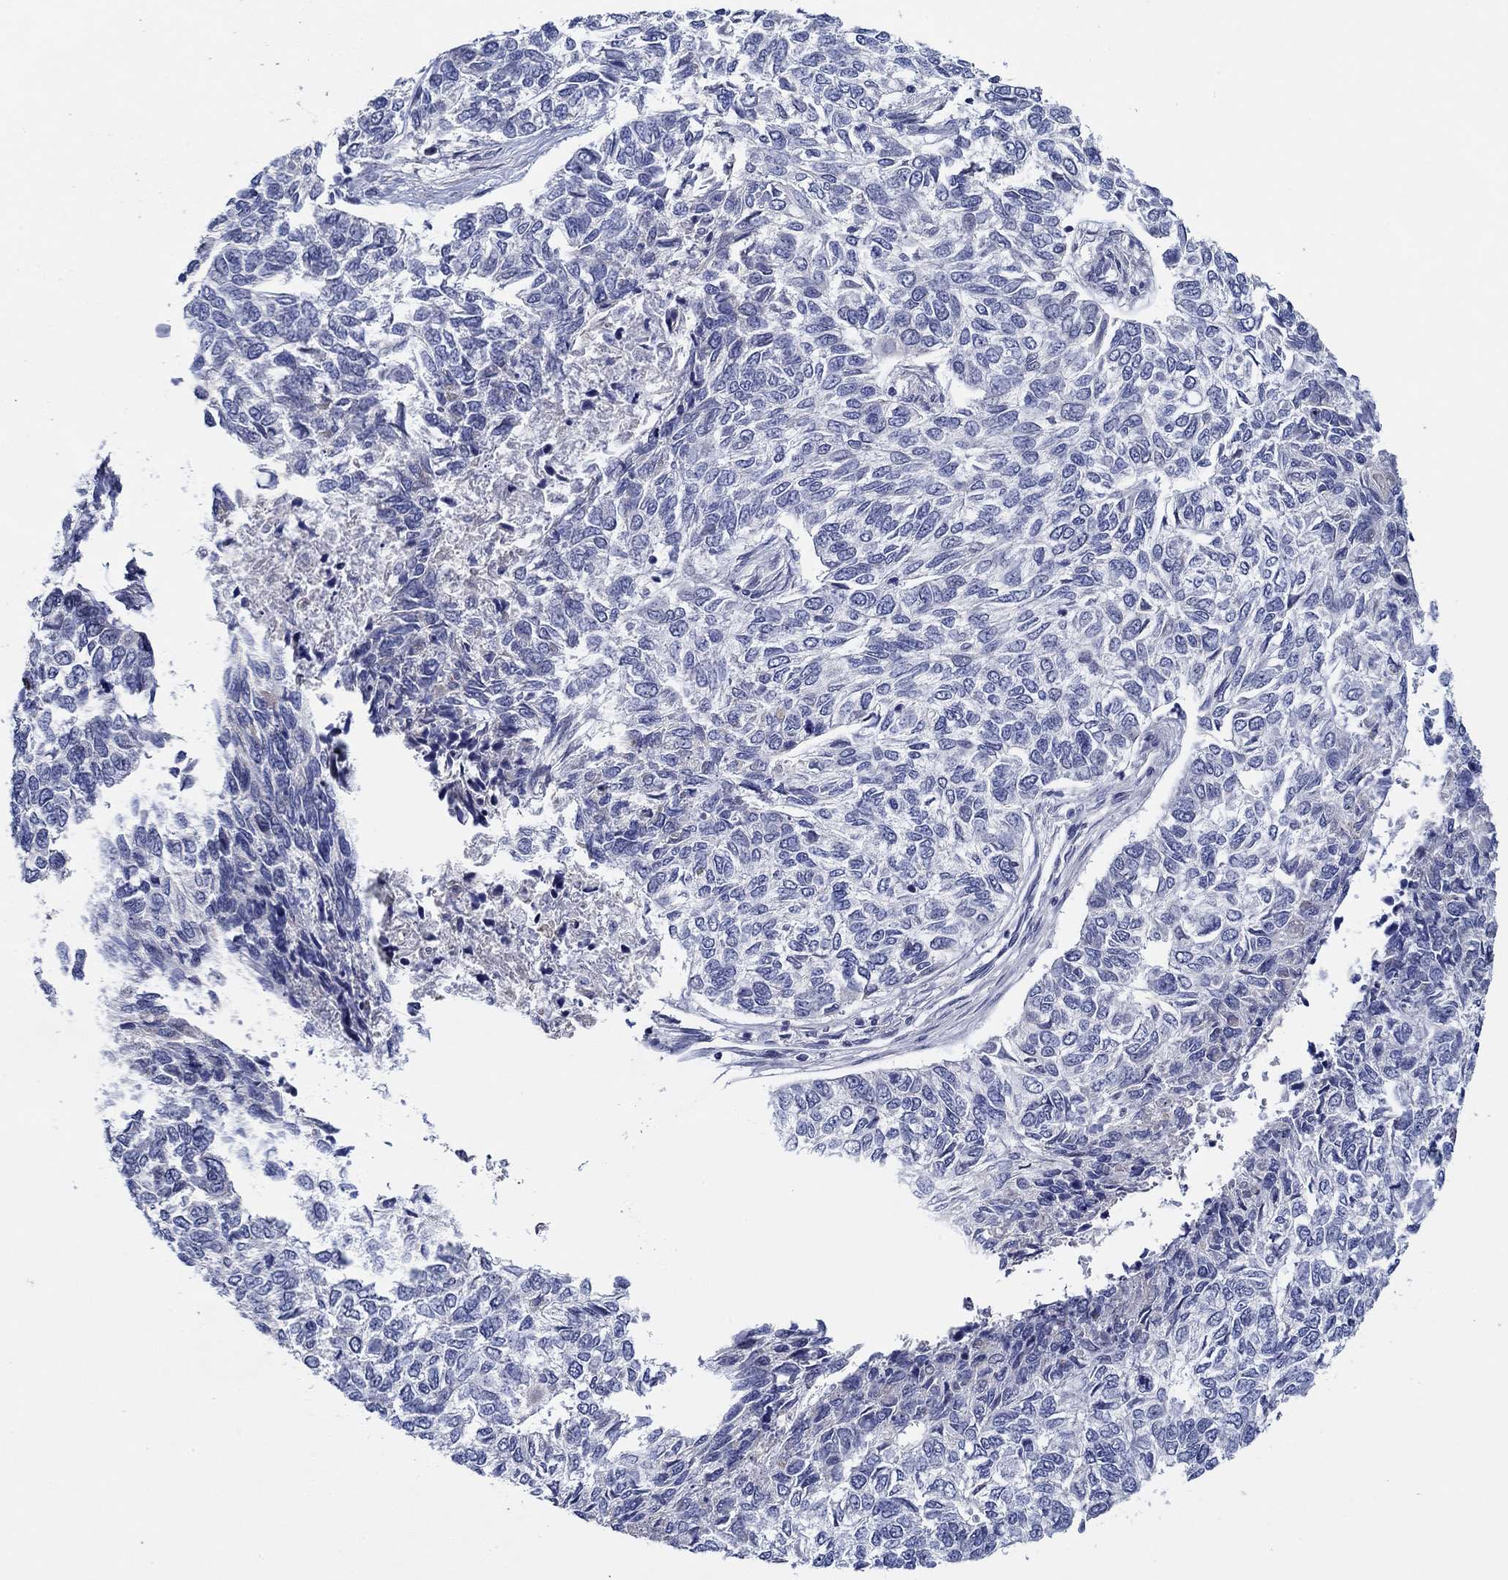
{"staining": {"intensity": "negative", "quantity": "none", "location": "none"}, "tissue": "skin cancer", "cell_type": "Tumor cells", "image_type": "cancer", "snomed": [{"axis": "morphology", "description": "Basal cell carcinoma"}, {"axis": "topography", "description": "Skin"}], "caption": "Immunohistochemistry image of basal cell carcinoma (skin) stained for a protein (brown), which exhibits no staining in tumor cells. (IHC, brightfield microscopy, high magnification).", "gene": "SLC34A1", "patient": {"sex": "female", "age": 65}}